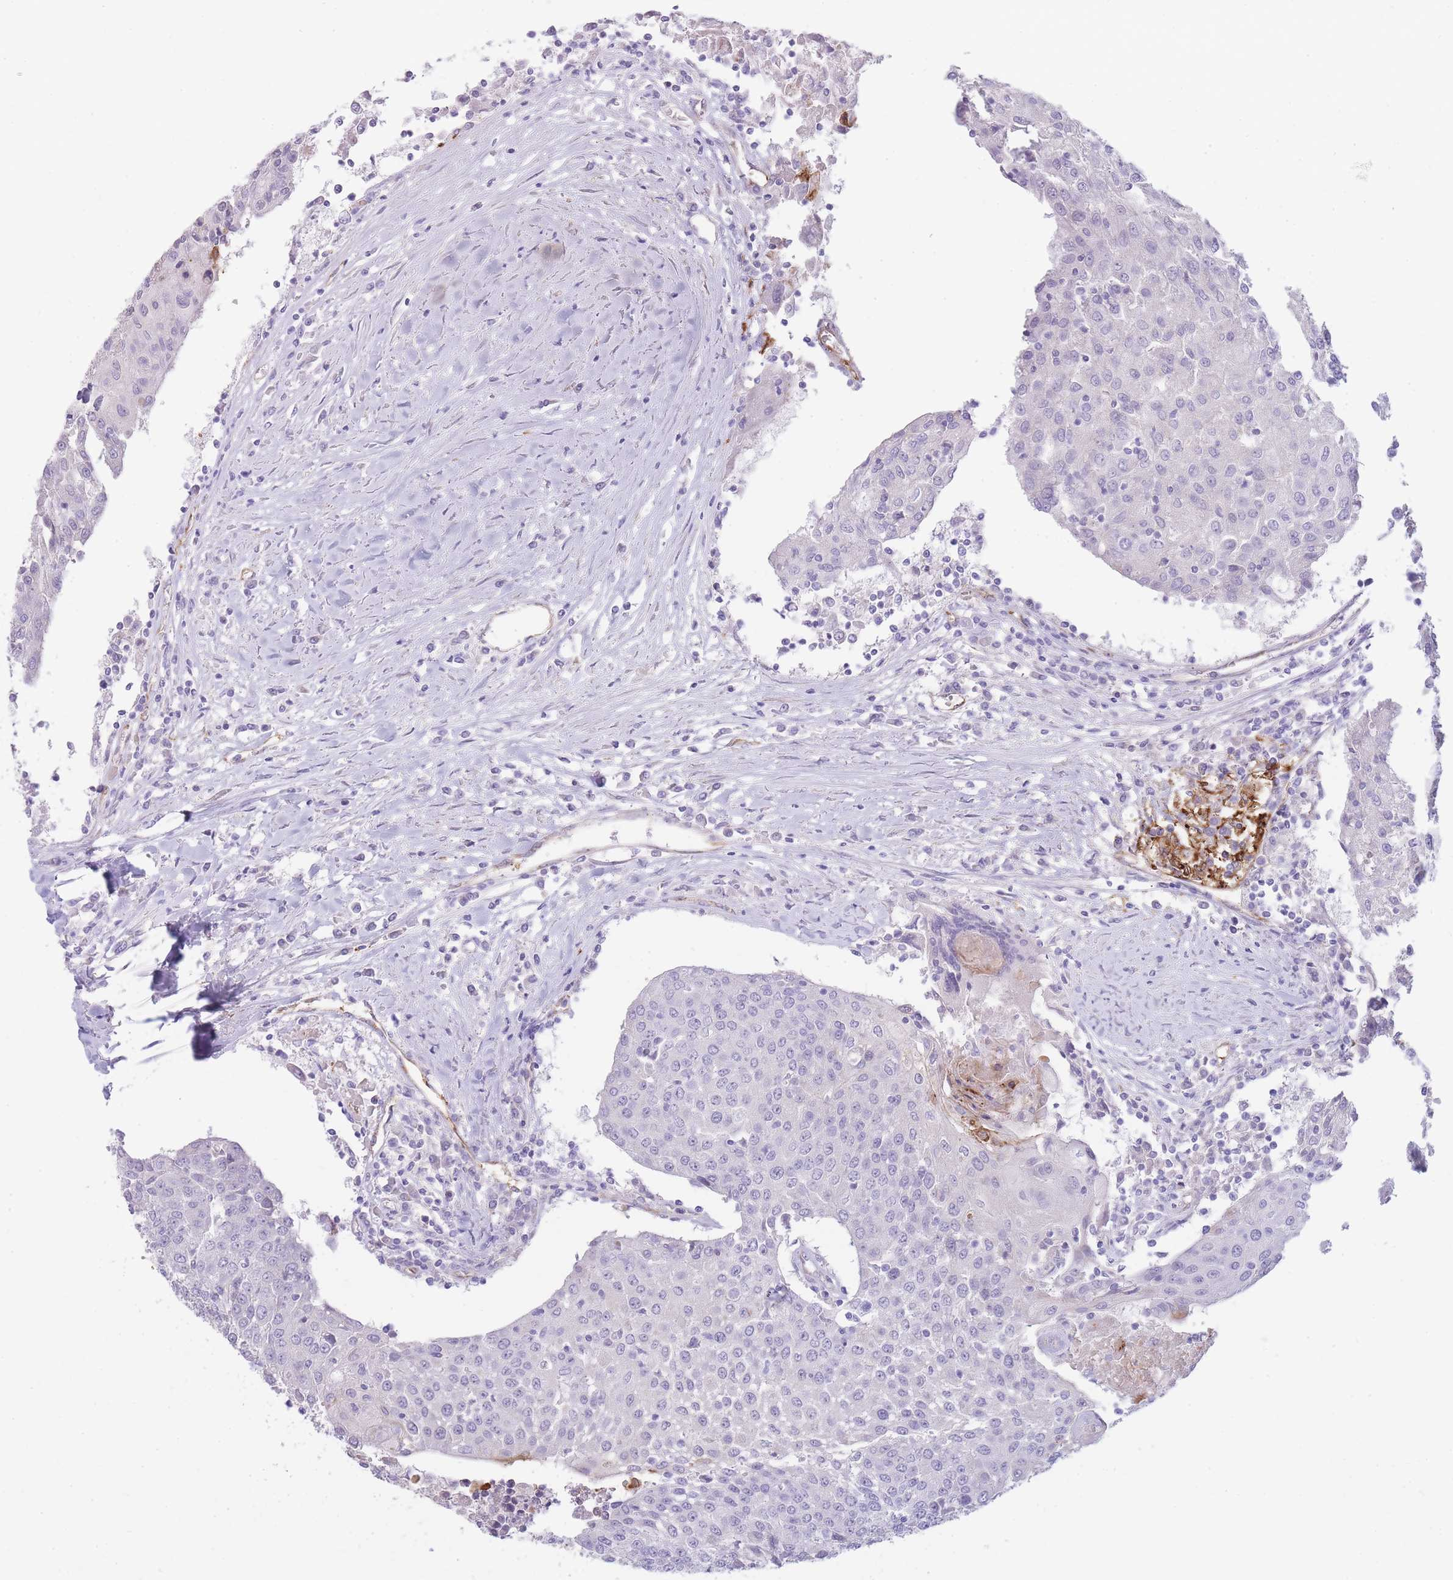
{"staining": {"intensity": "negative", "quantity": "none", "location": "none"}, "tissue": "urothelial cancer", "cell_type": "Tumor cells", "image_type": "cancer", "snomed": [{"axis": "morphology", "description": "Urothelial carcinoma, High grade"}, {"axis": "topography", "description": "Urinary bladder"}], "caption": "An immunohistochemistry histopathology image of urothelial carcinoma (high-grade) is shown. There is no staining in tumor cells of urothelial carcinoma (high-grade).", "gene": "UTP14A", "patient": {"sex": "female", "age": 85}}